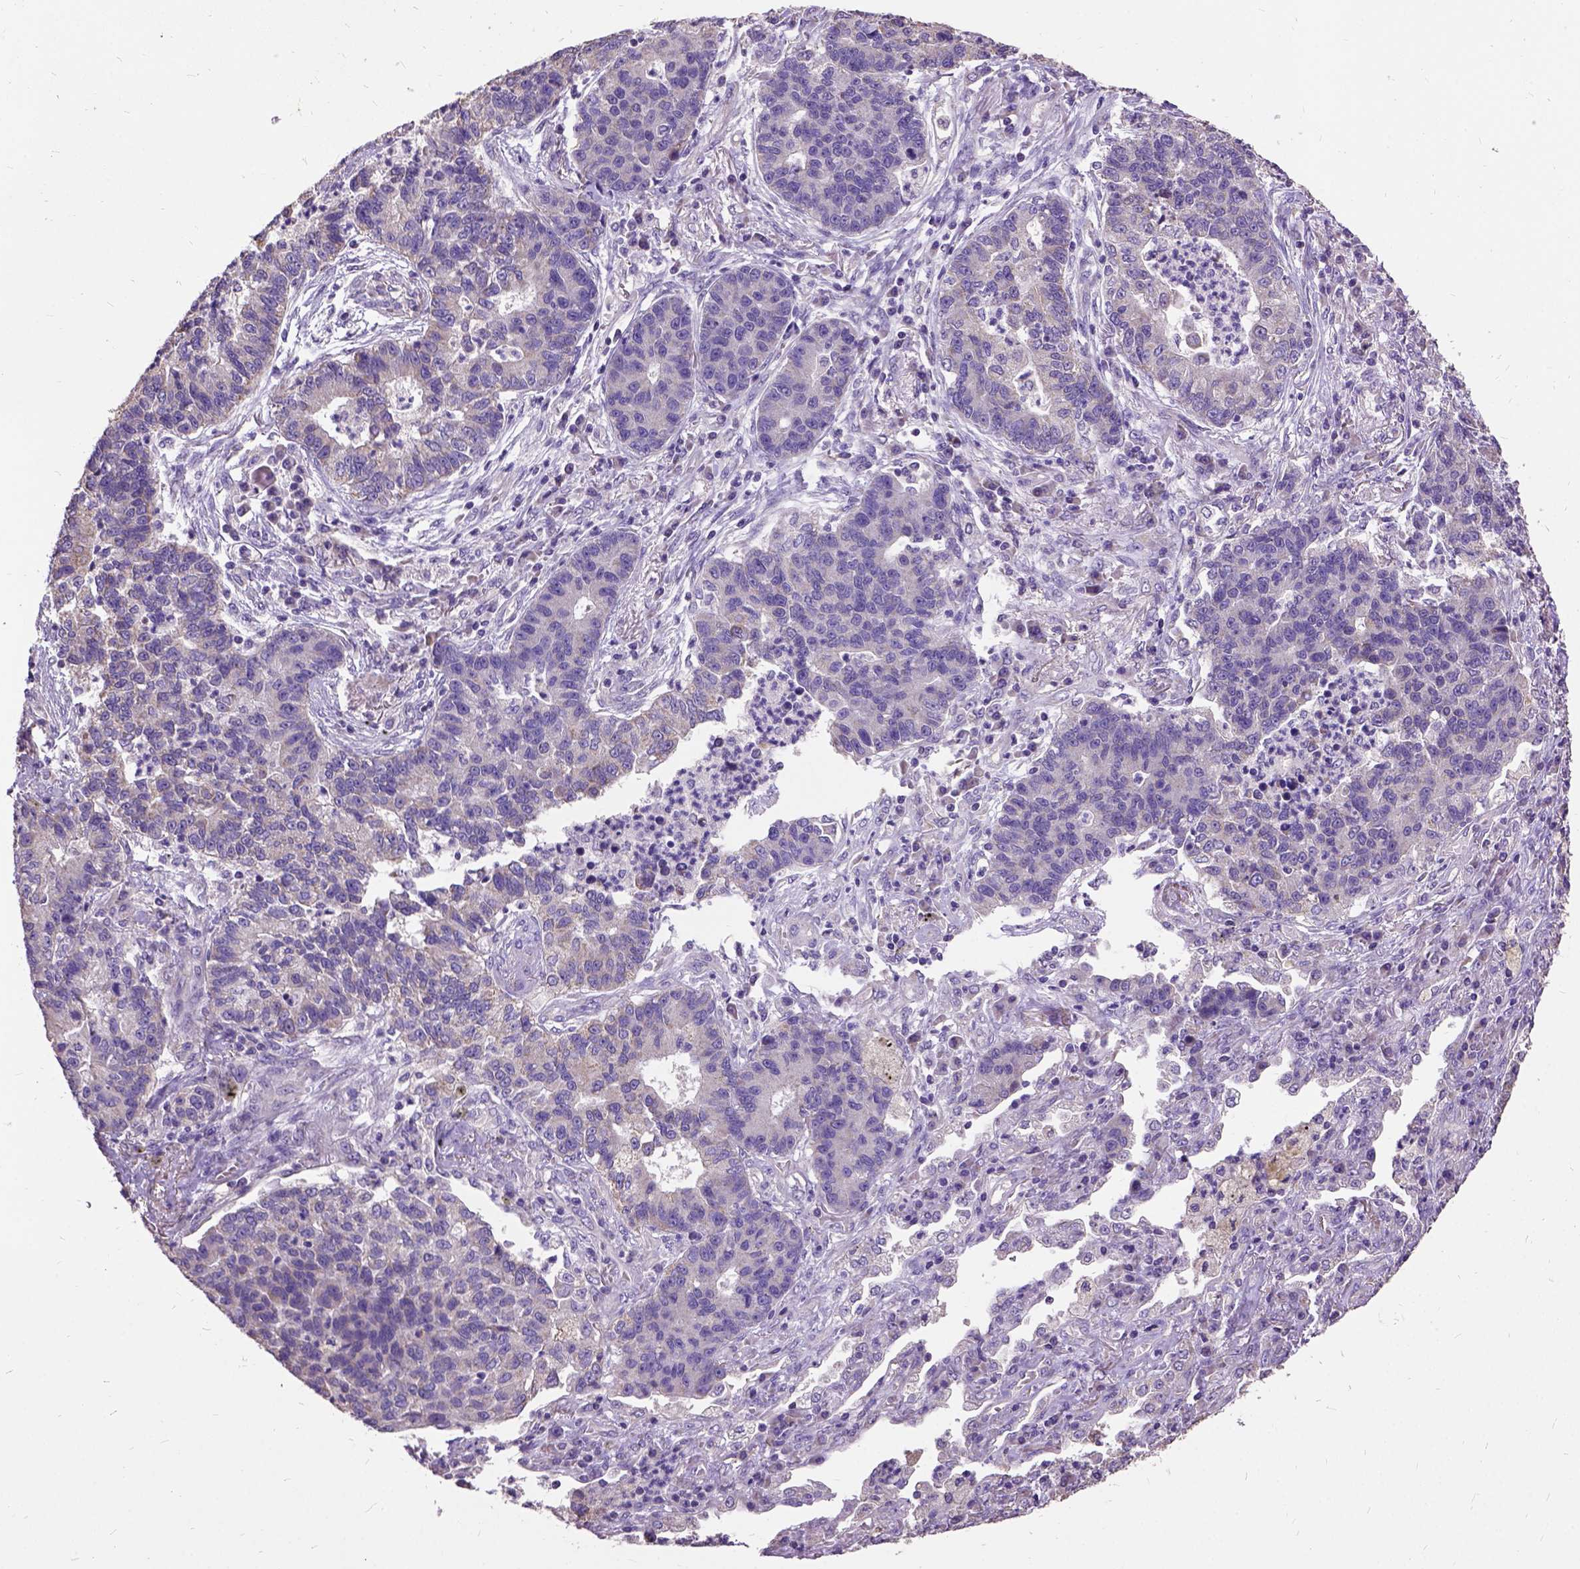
{"staining": {"intensity": "weak", "quantity": "25%-75%", "location": "cytoplasmic/membranous"}, "tissue": "lung cancer", "cell_type": "Tumor cells", "image_type": "cancer", "snomed": [{"axis": "morphology", "description": "Adenocarcinoma, NOS"}, {"axis": "topography", "description": "Lung"}], "caption": "A histopathology image showing weak cytoplasmic/membranous staining in about 25%-75% of tumor cells in lung cancer, as visualized by brown immunohistochemical staining.", "gene": "DQX1", "patient": {"sex": "female", "age": 57}}